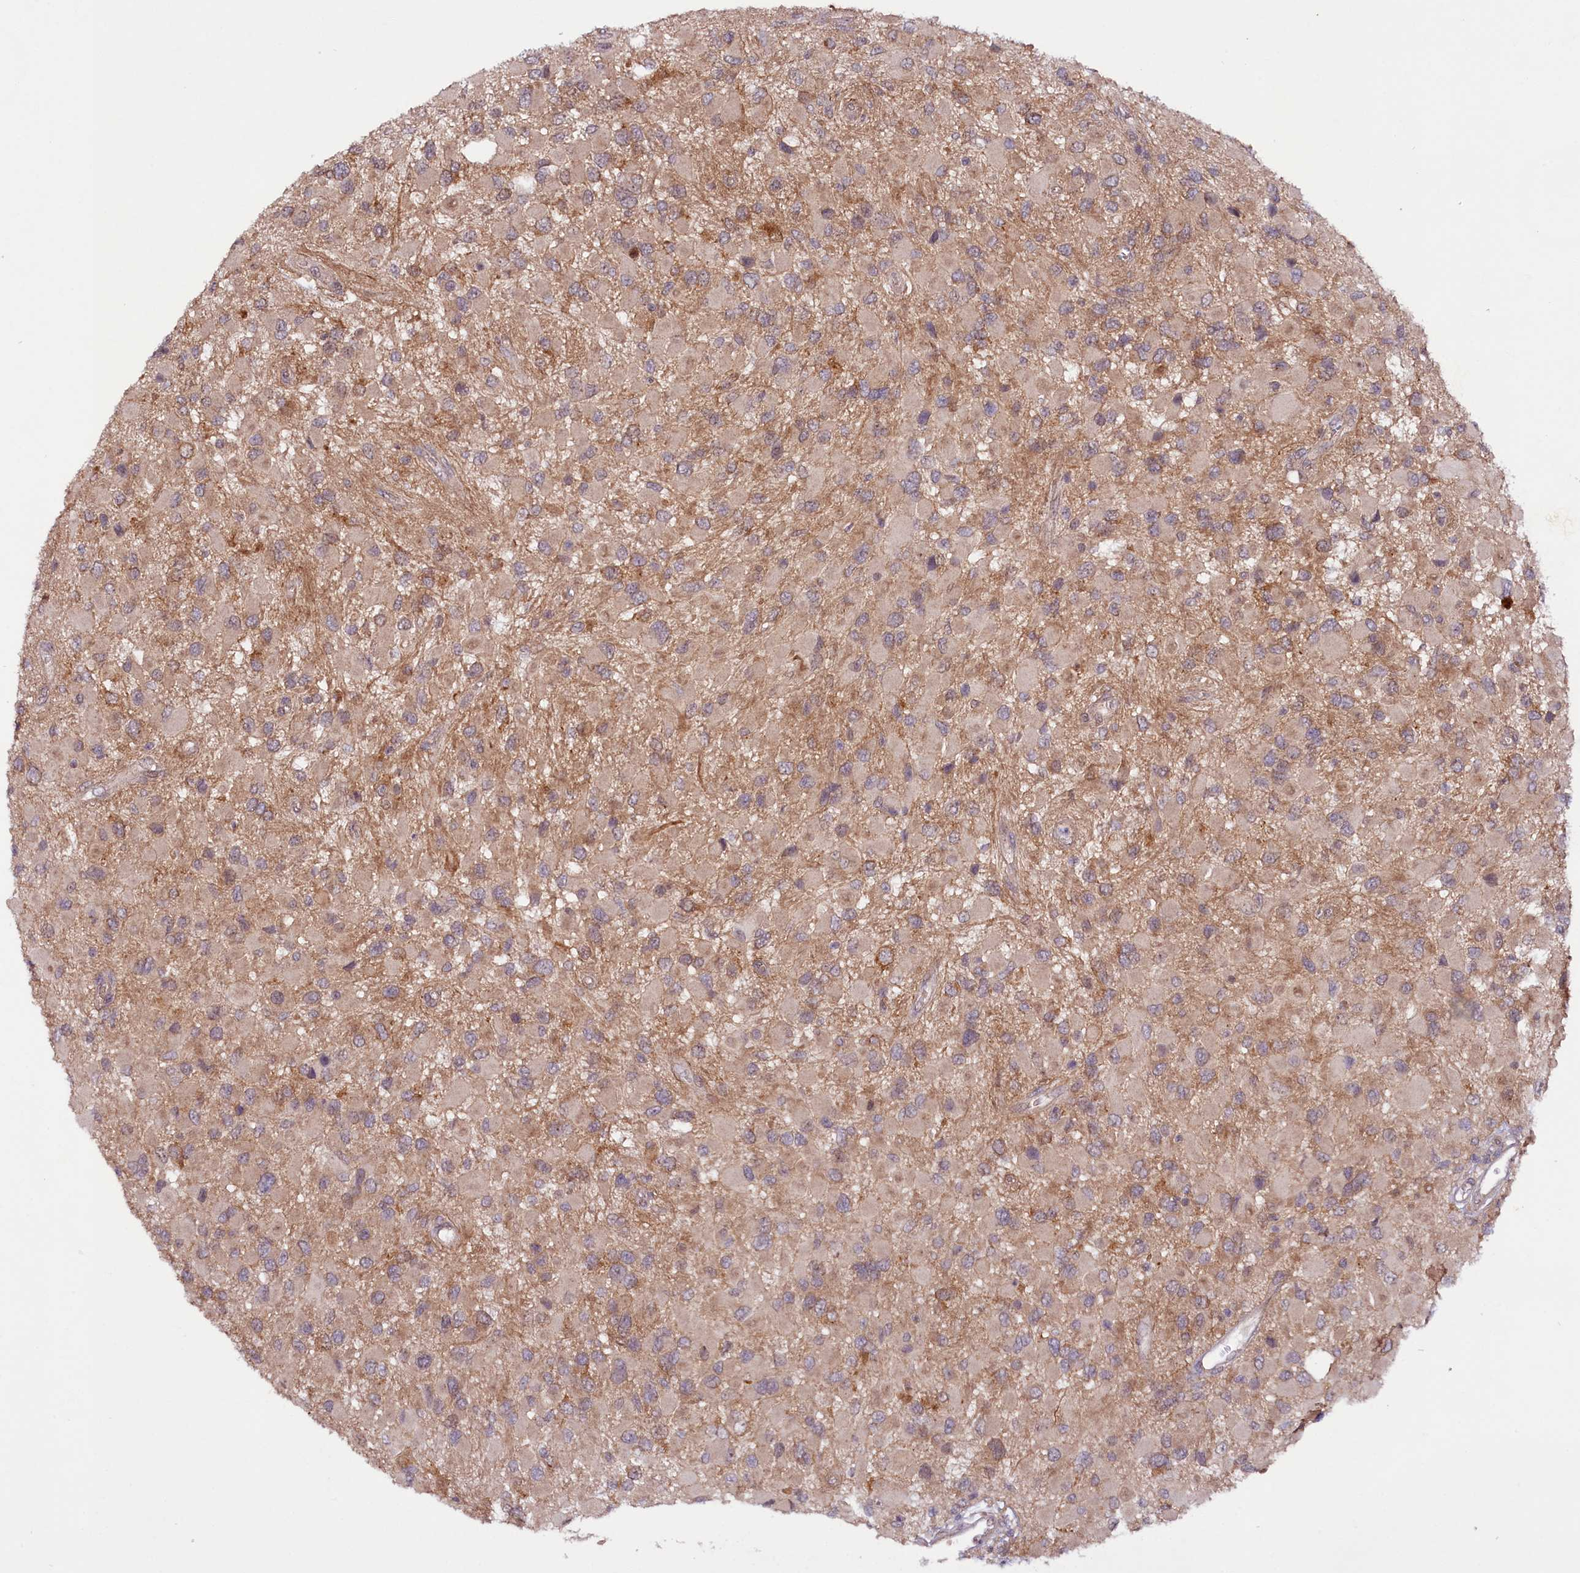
{"staining": {"intensity": "negative", "quantity": "none", "location": "none"}, "tissue": "glioma", "cell_type": "Tumor cells", "image_type": "cancer", "snomed": [{"axis": "morphology", "description": "Glioma, malignant, High grade"}, {"axis": "topography", "description": "Brain"}], "caption": "Malignant glioma (high-grade) stained for a protein using immunohistochemistry (IHC) reveals no expression tumor cells.", "gene": "PHLDB1", "patient": {"sex": "male", "age": 53}}